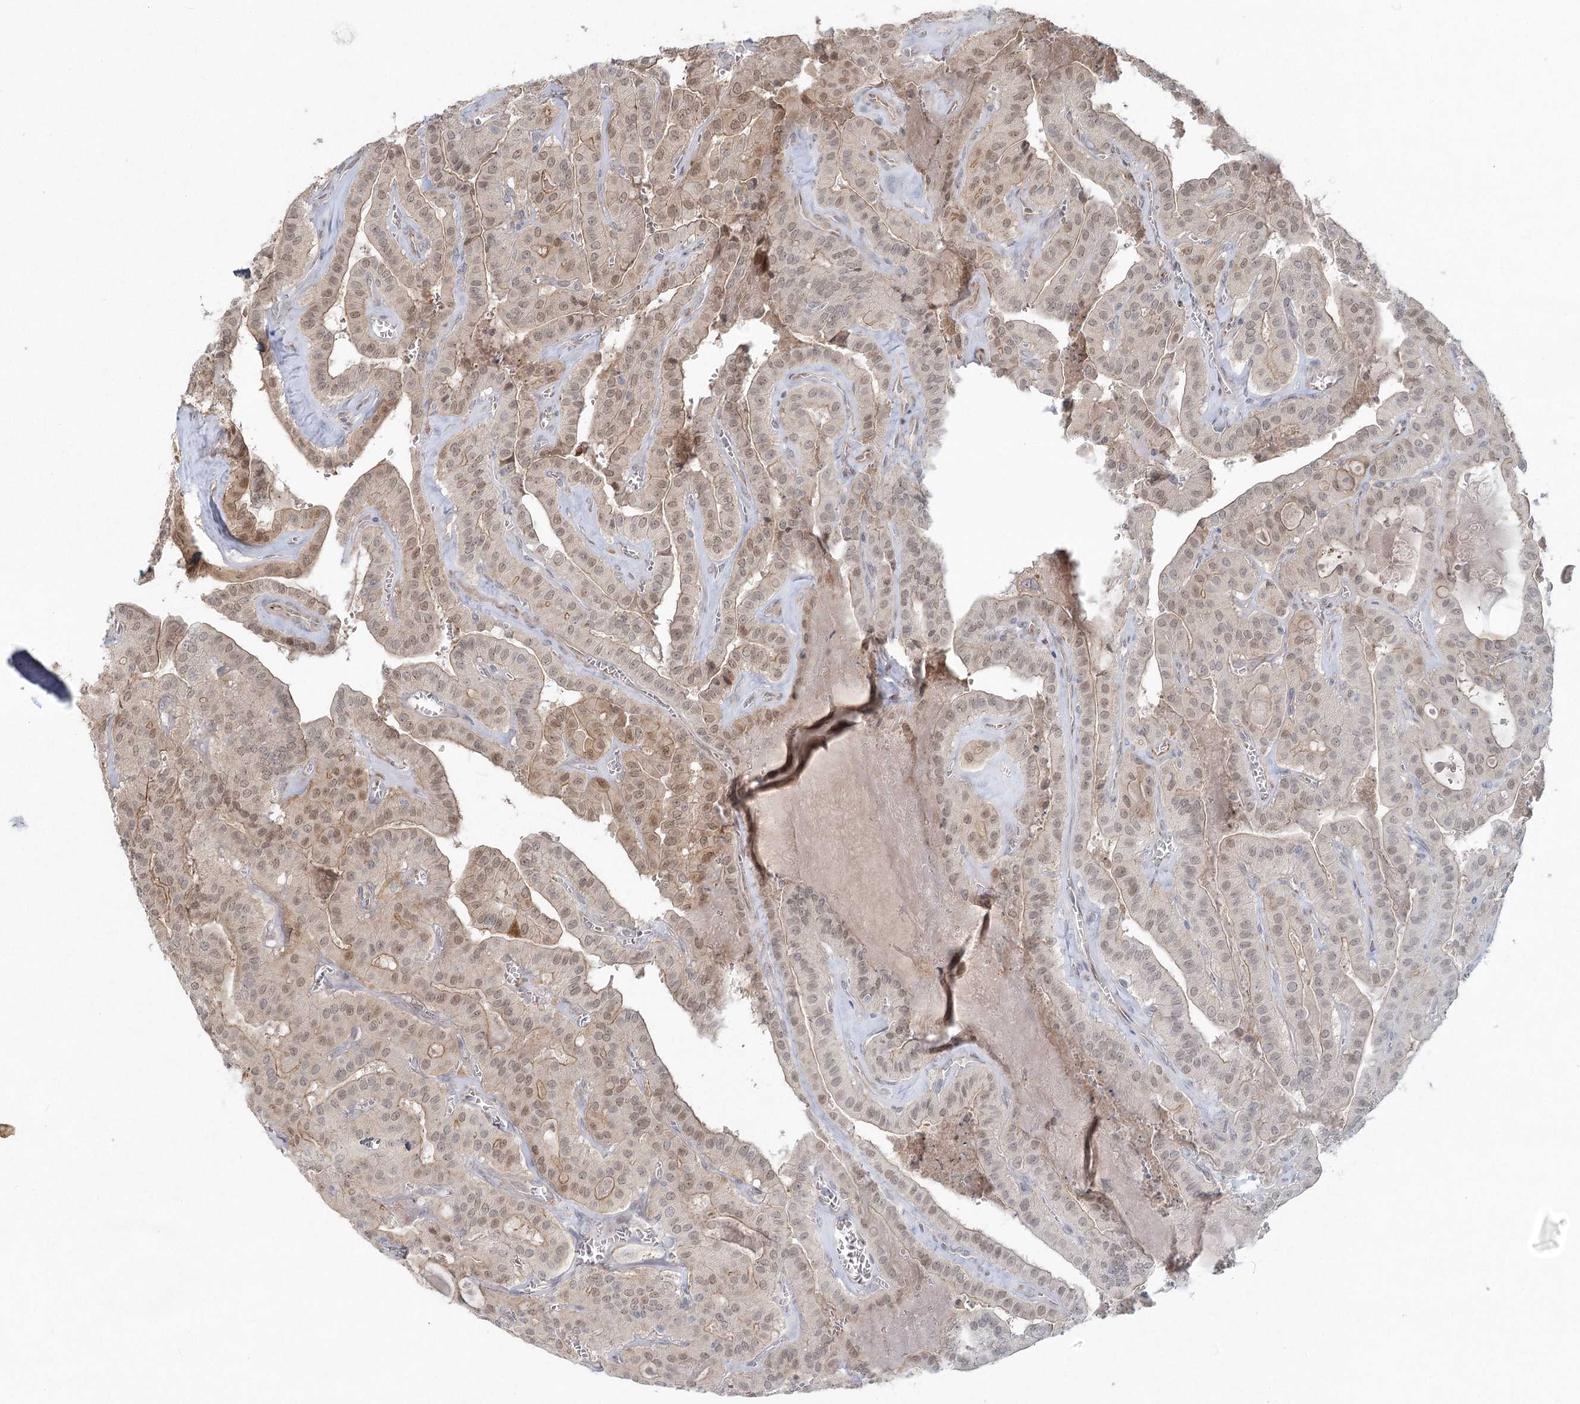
{"staining": {"intensity": "weak", "quantity": "<25%", "location": "cytoplasmic/membranous,nuclear"}, "tissue": "thyroid cancer", "cell_type": "Tumor cells", "image_type": "cancer", "snomed": [{"axis": "morphology", "description": "Papillary adenocarcinoma, NOS"}, {"axis": "topography", "description": "Thyroid gland"}], "caption": "This is an immunohistochemistry histopathology image of papillary adenocarcinoma (thyroid). There is no staining in tumor cells.", "gene": "LRP2BP", "patient": {"sex": "male", "age": 52}}